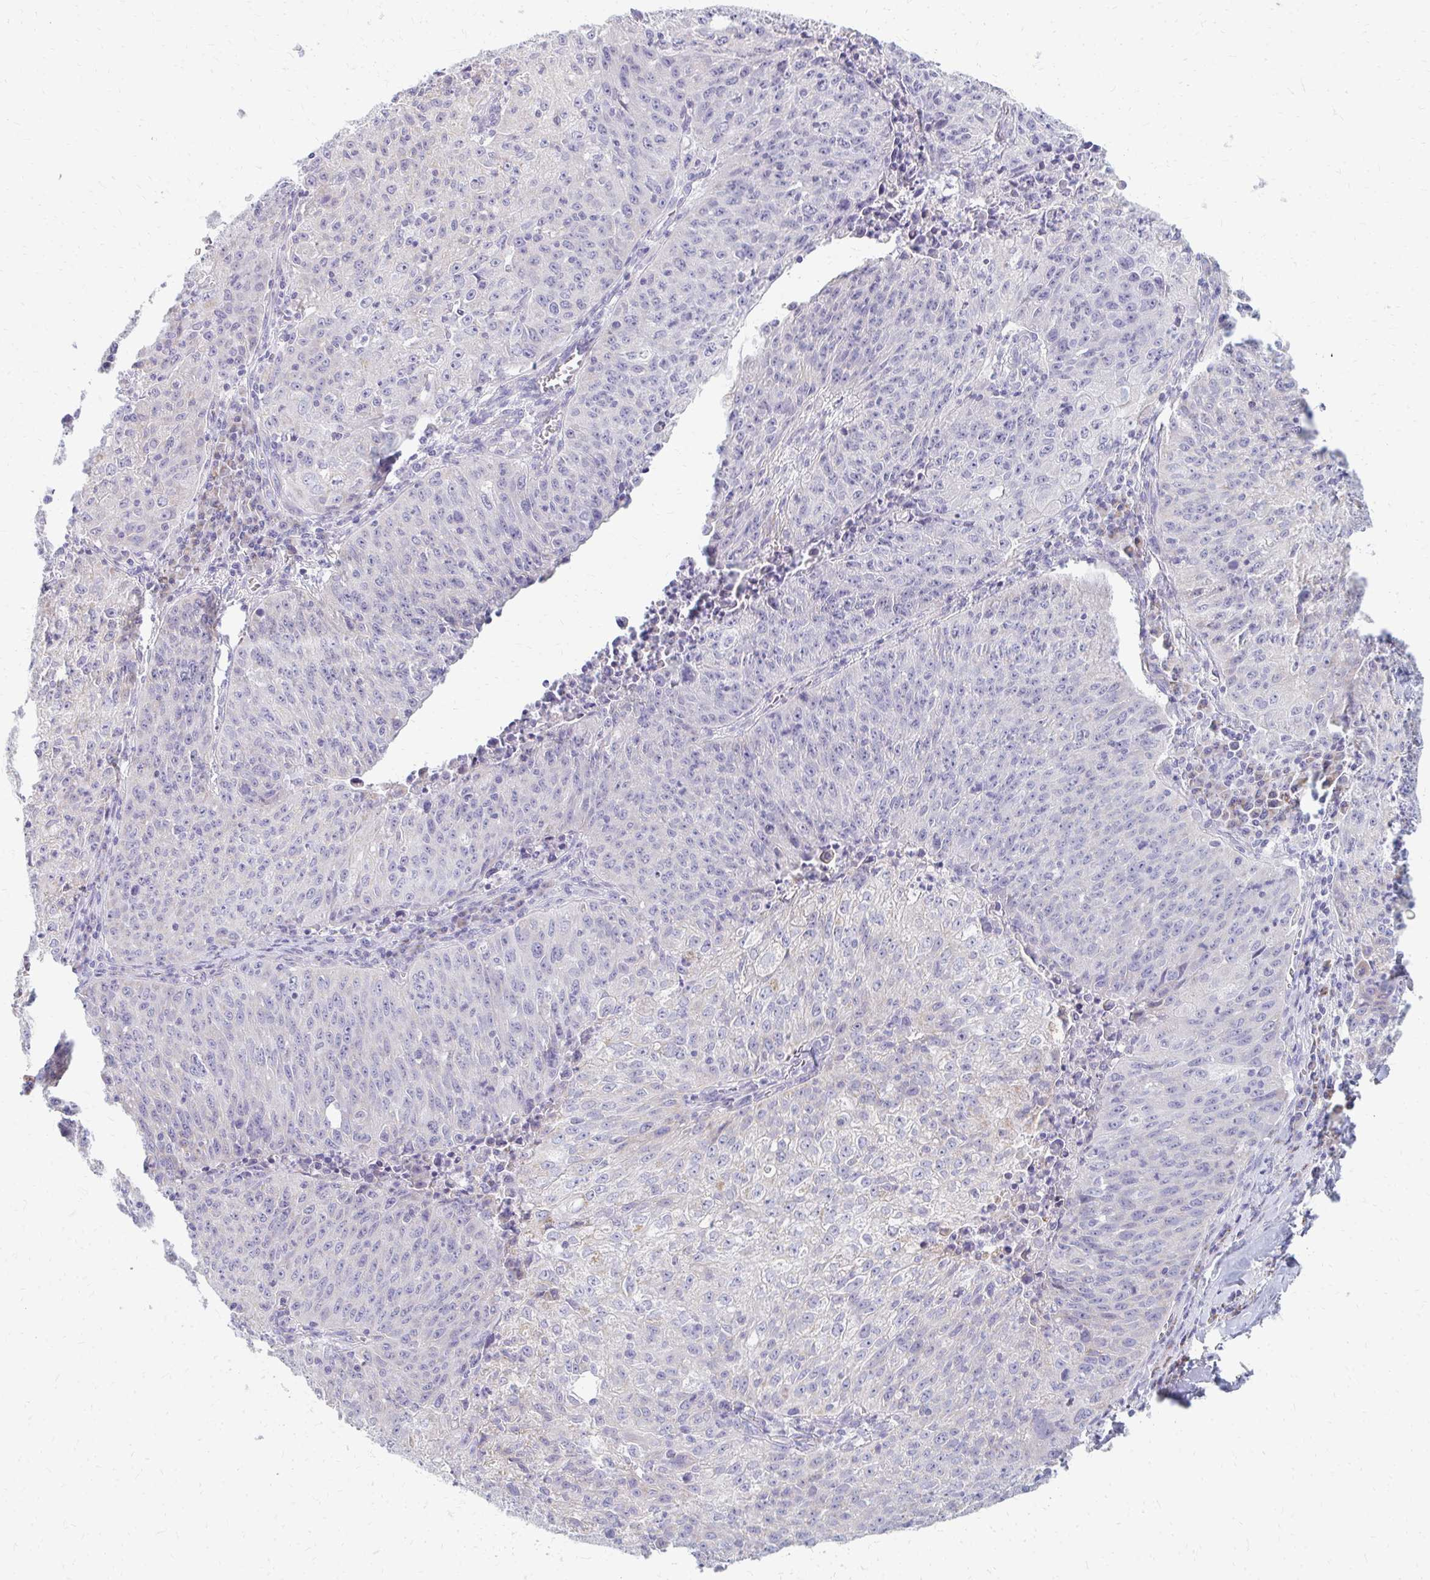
{"staining": {"intensity": "negative", "quantity": "none", "location": "none"}, "tissue": "lung cancer", "cell_type": "Tumor cells", "image_type": "cancer", "snomed": [{"axis": "morphology", "description": "Squamous cell carcinoma, NOS"}, {"axis": "morphology", "description": "Squamous cell carcinoma, metastatic, NOS"}, {"axis": "topography", "description": "Bronchus"}, {"axis": "topography", "description": "Lung"}], "caption": "Immunohistochemistry (IHC) micrograph of neoplastic tissue: lung metastatic squamous cell carcinoma stained with DAB (3,3'-diaminobenzidine) demonstrates no significant protein positivity in tumor cells.", "gene": "OR10V1", "patient": {"sex": "male", "age": 62}}